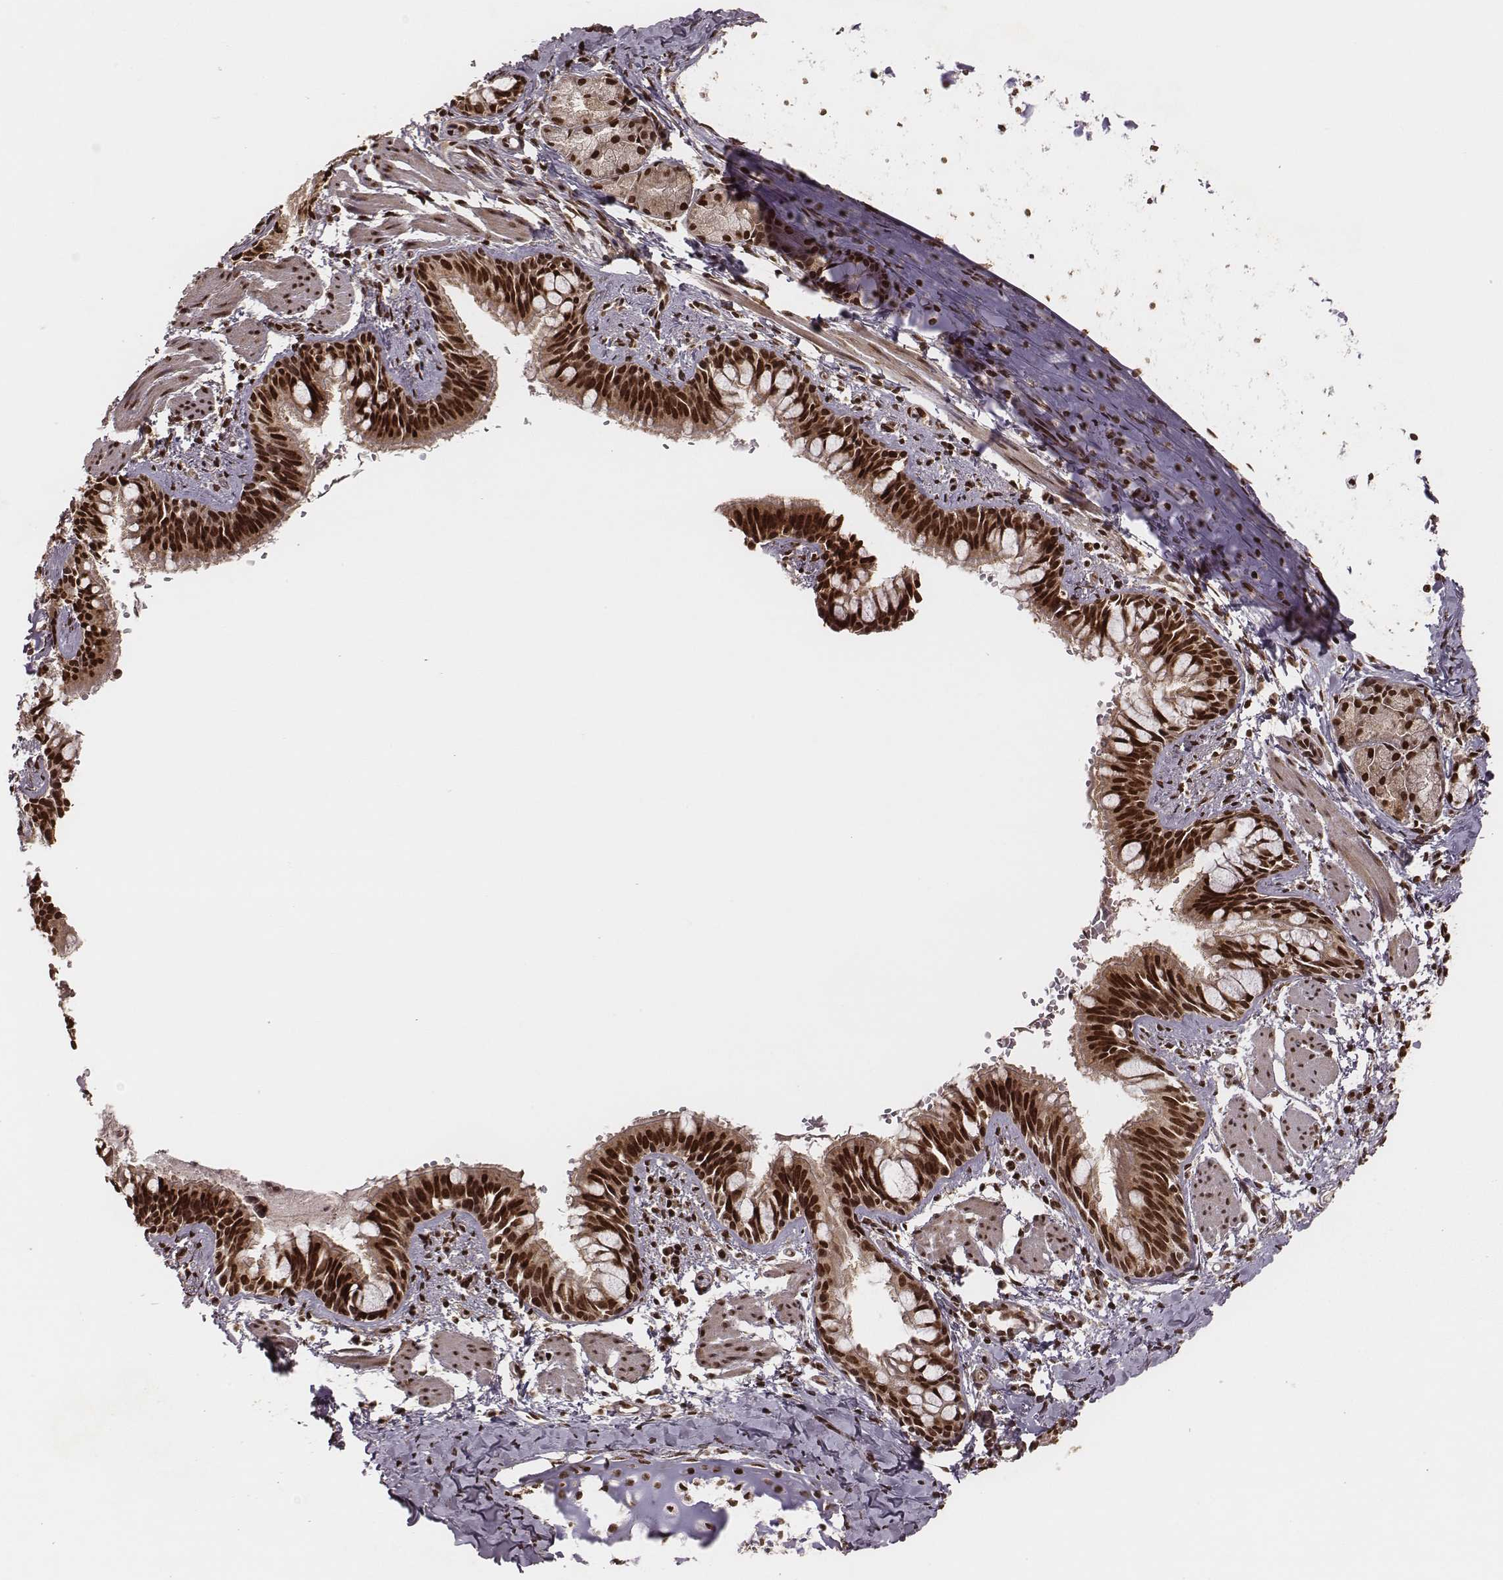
{"staining": {"intensity": "strong", "quantity": ">75%", "location": "cytoplasmic/membranous"}, "tissue": "bronchus", "cell_type": "Respiratory epithelial cells", "image_type": "normal", "snomed": [{"axis": "morphology", "description": "Normal tissue, NOS"}, {"axis": "topography", "description": "Bronchus"}], "caption": "The immunohistochemical stain highlights strong cytoplasmic/membranous staining in respiratory epithelial cells of unremarkable bronchus.", "gene": "NFX1", "patient": {"sex": "male", "age": 1}}